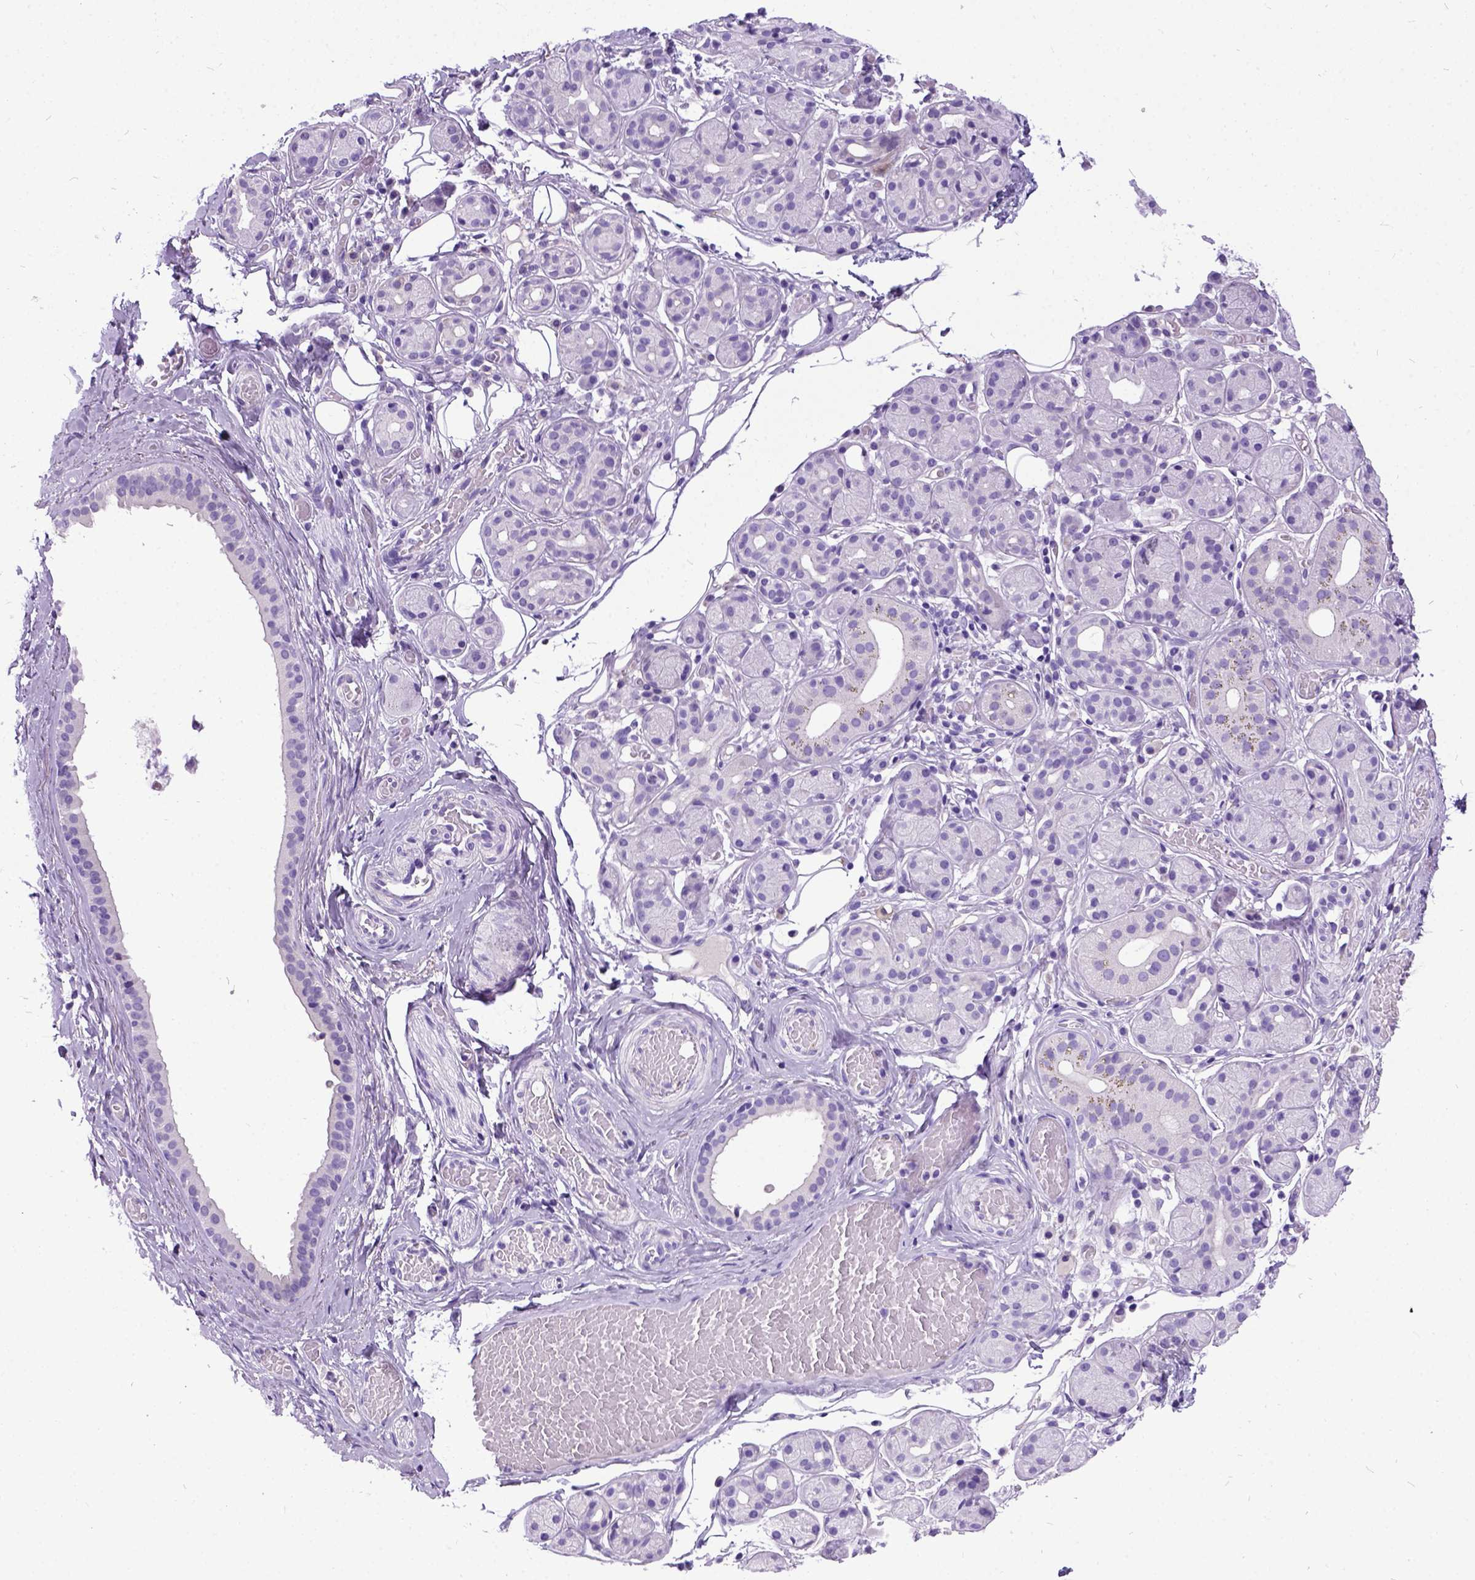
{"staining": {"intensity": "negative", "quantity": "none", "location": "none"}, "tissue": "salivary gland", "cell_type": "Glandular cells", "image_type": "normal", "snomed": [{"axis": "morphology", "description": "Normal tissue, NOS"}, {"axis": "topography", "description": "Salivary gland"}, {"axis": "topography", "description": "Peripheral nerve tissue"}], "caption": "This is an immunohistochemistry histopathology image of normal salivary gland. There is no expression in glandular cells.", "gene": "IGF2", "patient": {"sex": "male", "age": 71}}